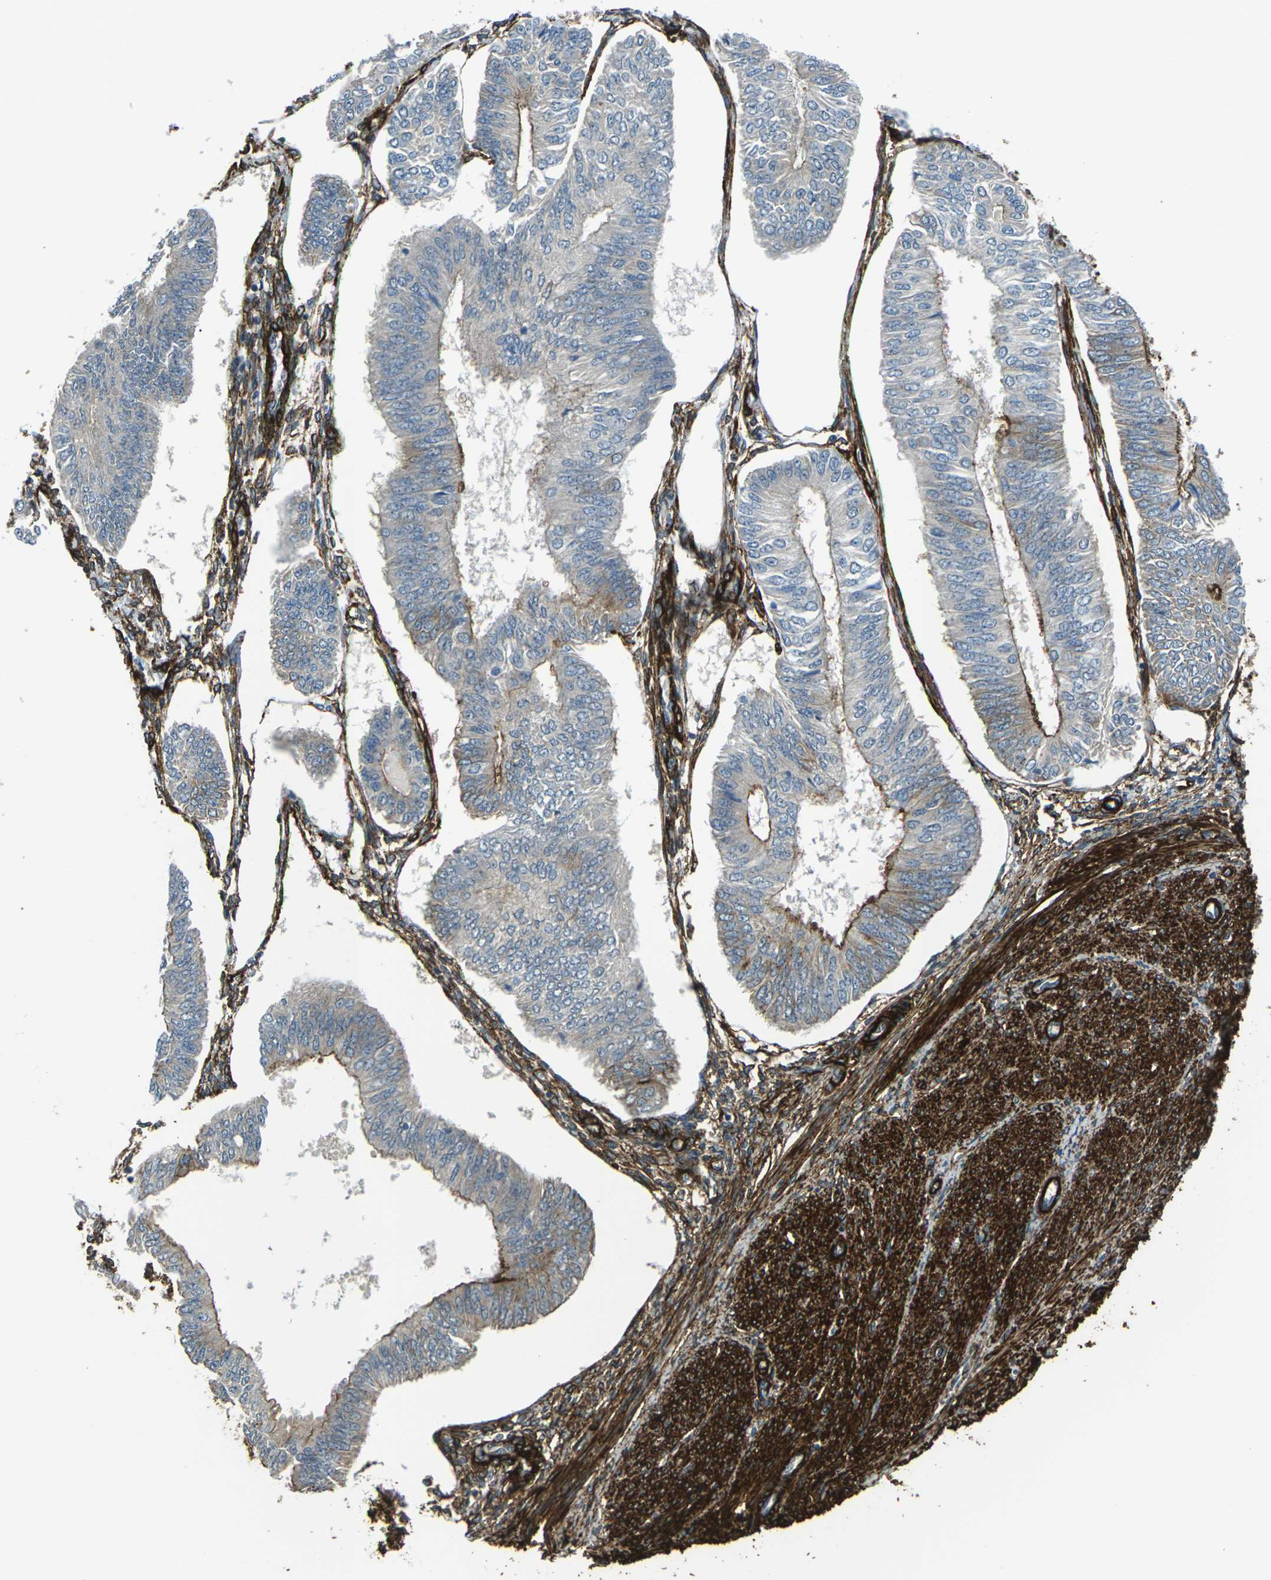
{"staining": {"intensity": "moderate", "quantity": "25%-75%", "location": "cytoplasmic/membranous"}, "tissue": "endometrial cancer", "cell_type": "Tumor cells", "image_type": "cancer", "snomed": [{"axis": "morphology", "description": "Adenocarcinoma, NOS"}, {"axis": "topography", "description": "Endometrium"}], "caption": "This is an image of immunohistochemistry (IHC) staining of adenocarcinoma (endometrial), which shows moderate positivity in the cytoplasmic/membranous of tumor cells.", "gene": "GRAMD1C", "patient": {"sex": "female", "age": 58}}